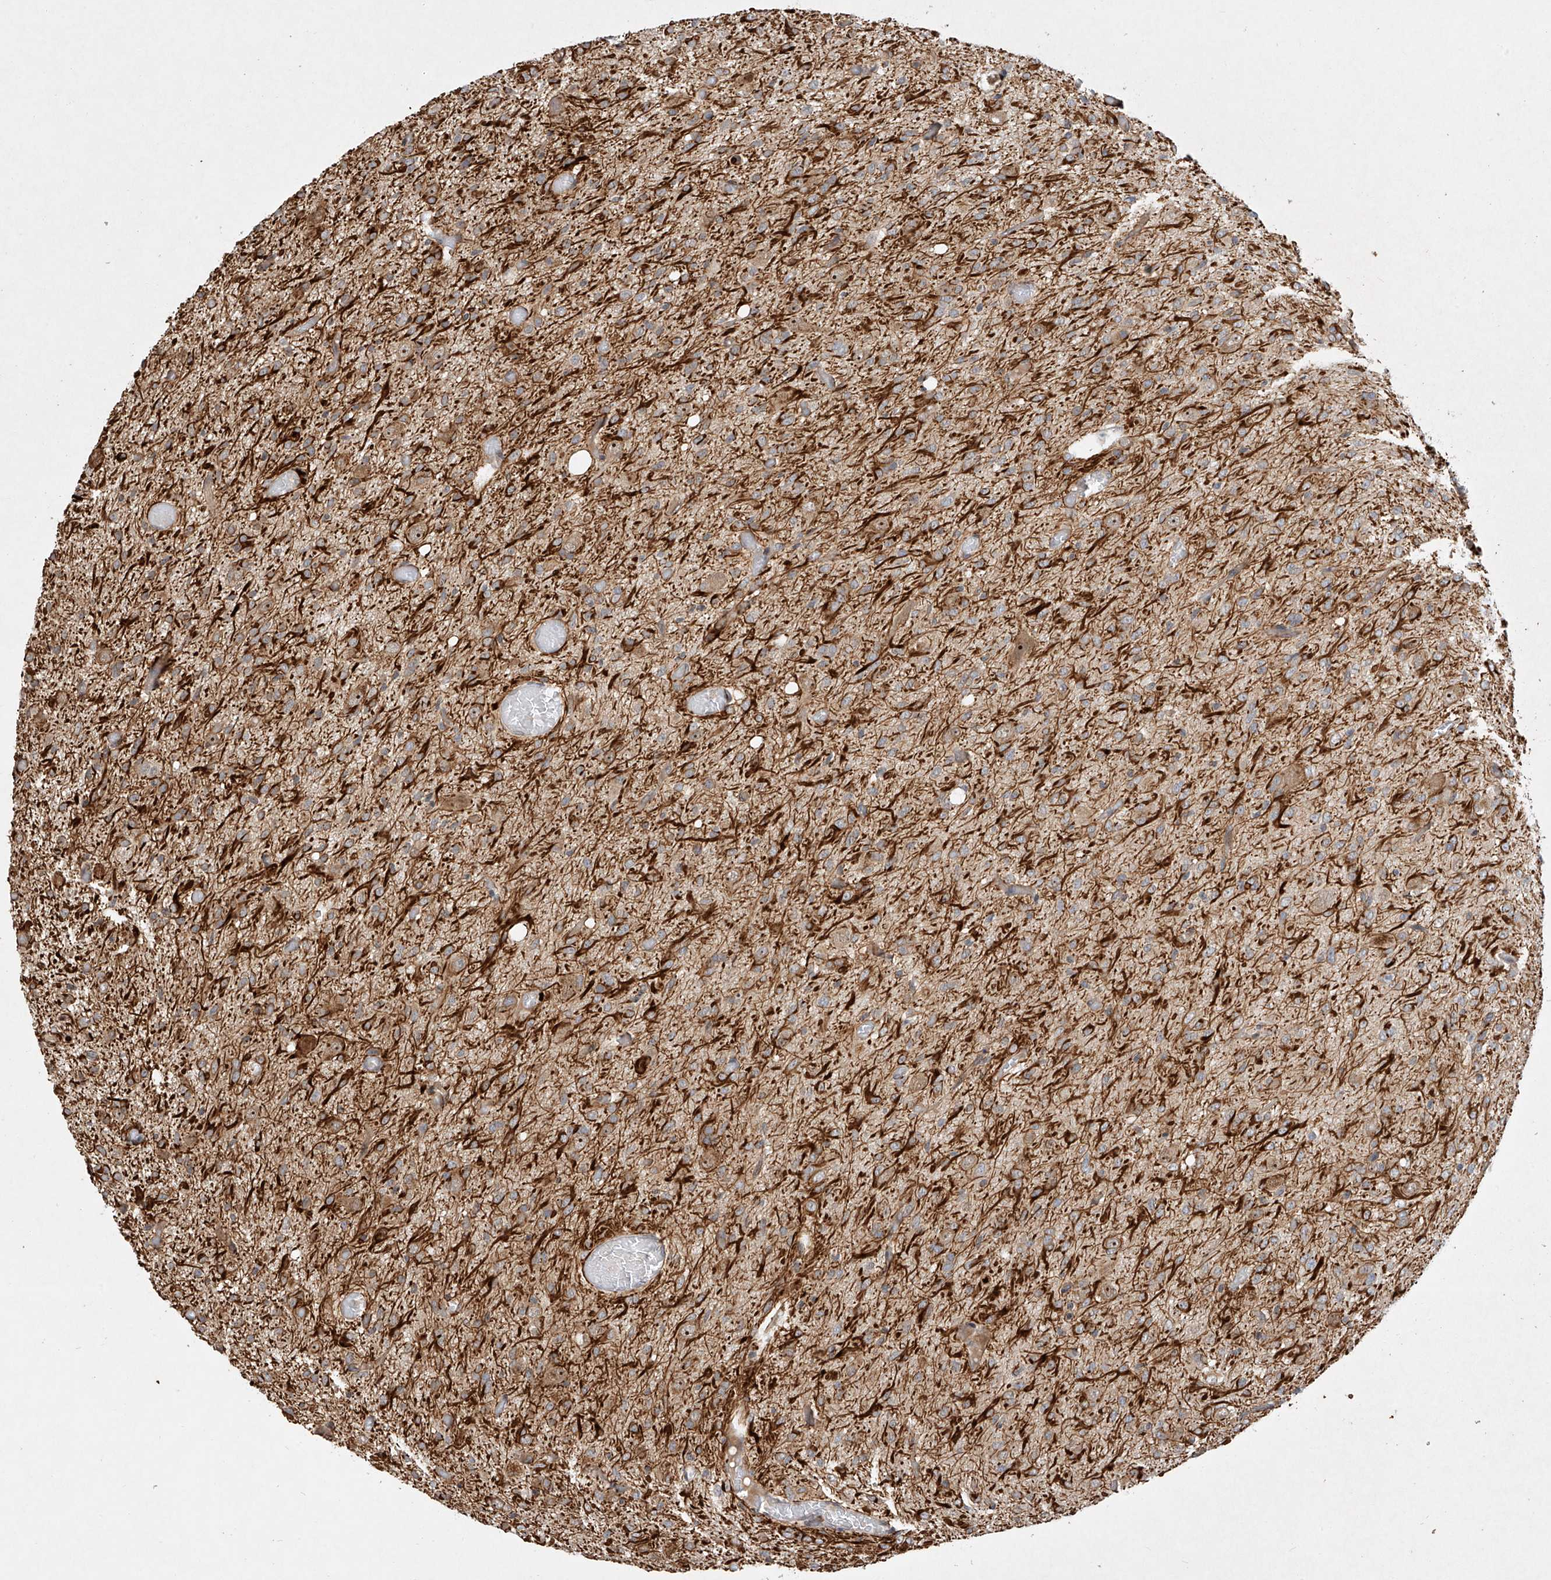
{"staining": {"intensity": "moderate", "quantity": ">75%", "location": "cytoplasmic/membranous"}, "tissue": "glioma", "cell_type": "Tumor cells", "image_type": "cancer", "snomed": [{"axis": "morphology", "description": "Glioma, malignant, High grade"}, {"axis": "topography", "description": "Brain"}], "caption": "The photomicrograph reveals a brown stain indicating the presence of a protein in the cytoplasmic/membranous of tumor cells in glioma. (IHC, brightfield microscopy, high magnification).", "gene": "TASP1", "patient": {"sex": "female", "age": 59}}